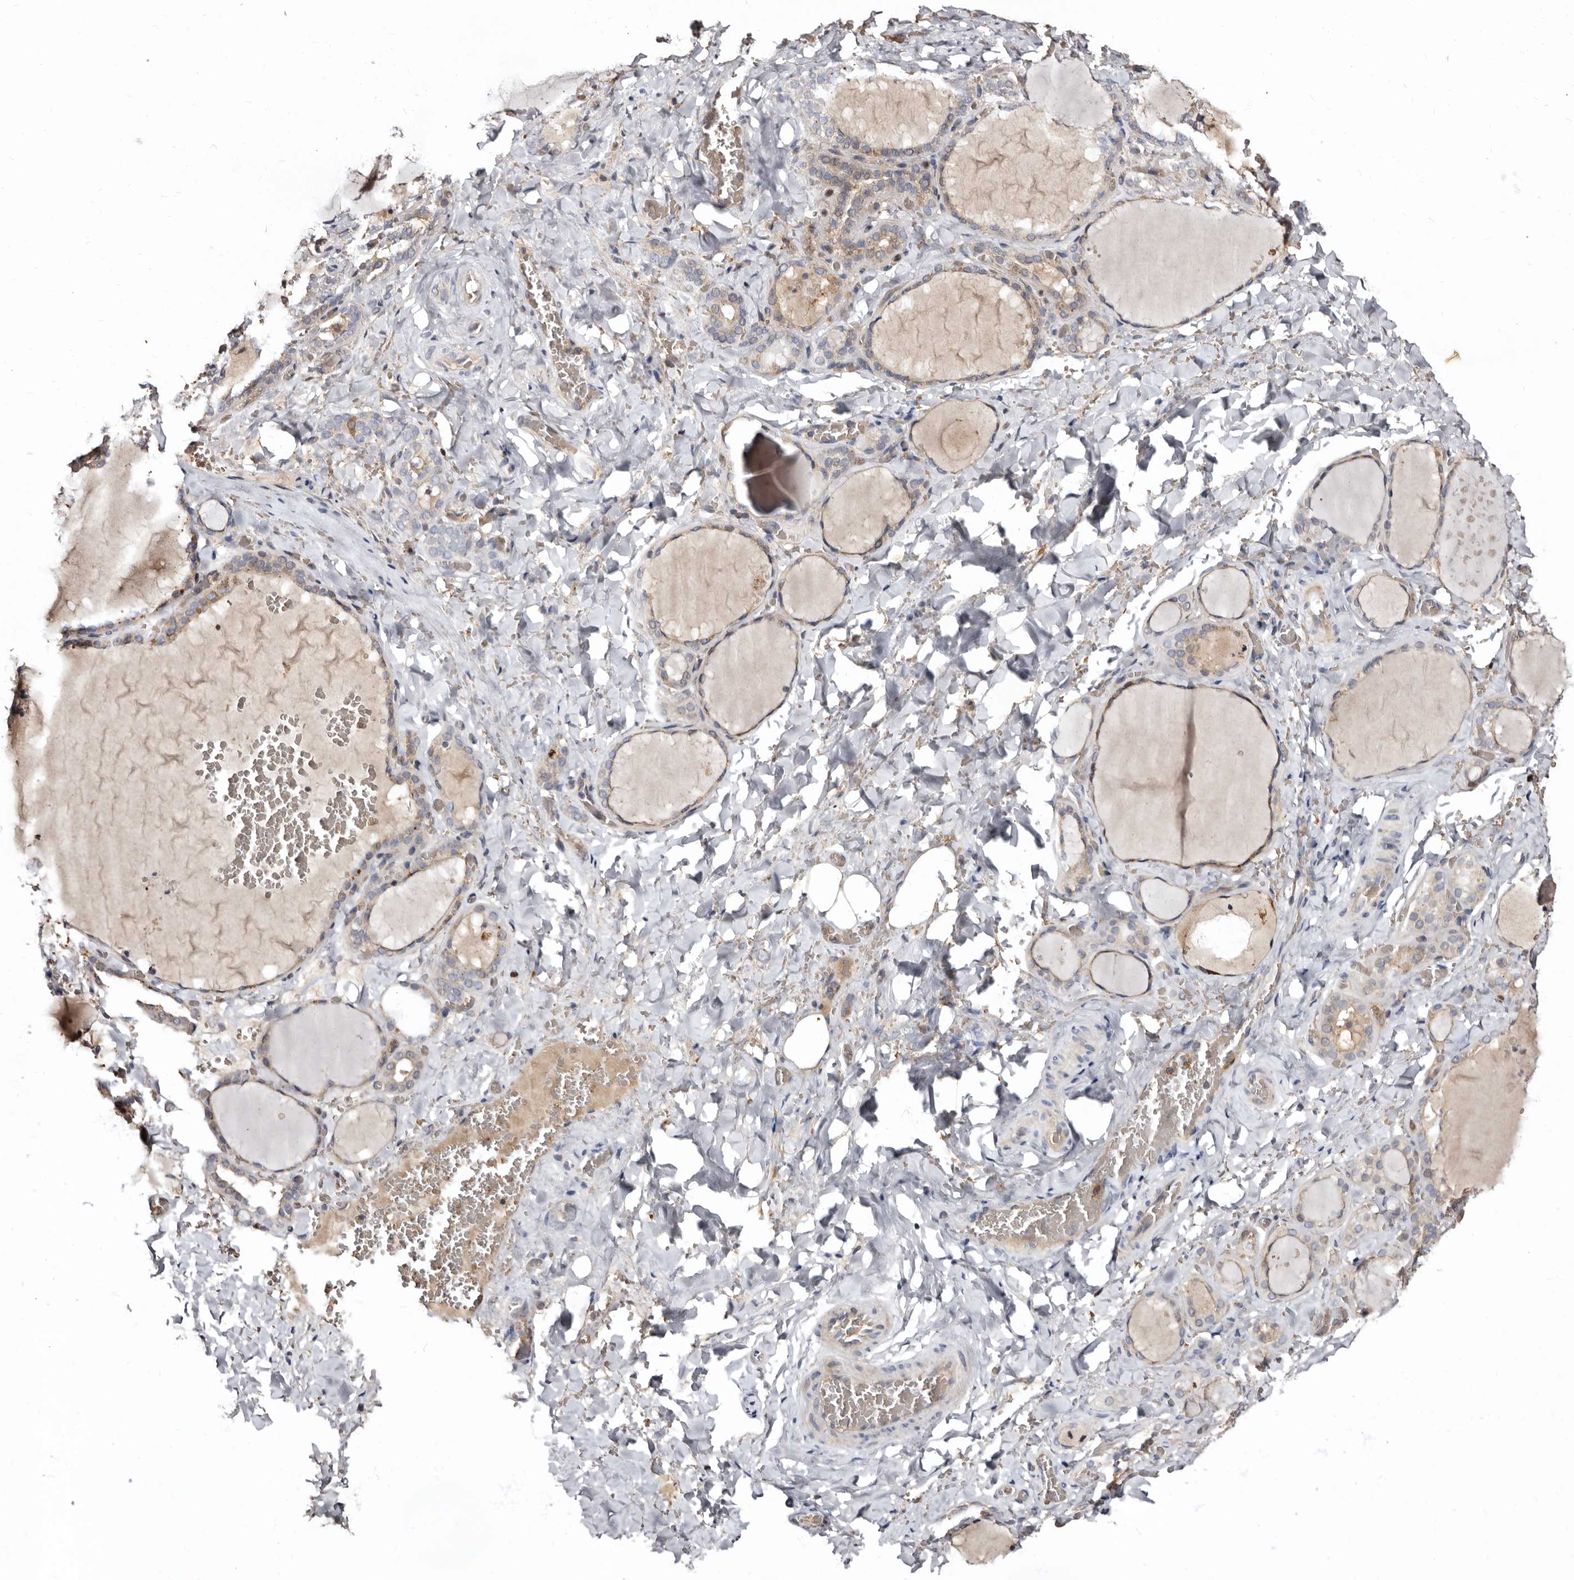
{"staining": {"intensity": "moderate", "quantity": ">75%", "location": "cytoplasmic/membranous"}, "tissue": "thyroid gland", "cell_type": "Glandular cells", "image_type": "normal", "snomed": [{"axis": "morphology", "description": "Normal tissue, NOS"}, {"axis": "topography", "description": "Thyroid gland"}], "caption": "Moderate cytoplasmic/membranous protein expression is appreciated in about >75% of glandular cells in thyroid gland. The protein of interest is stained brown, and the nuclei are stained in blue (DAB (3,3'-diaminobenzidine) IHC with brightfield microscopy, high magnification).", "gene": "BAX", "patient": {"sex": "female", "age": 22}}